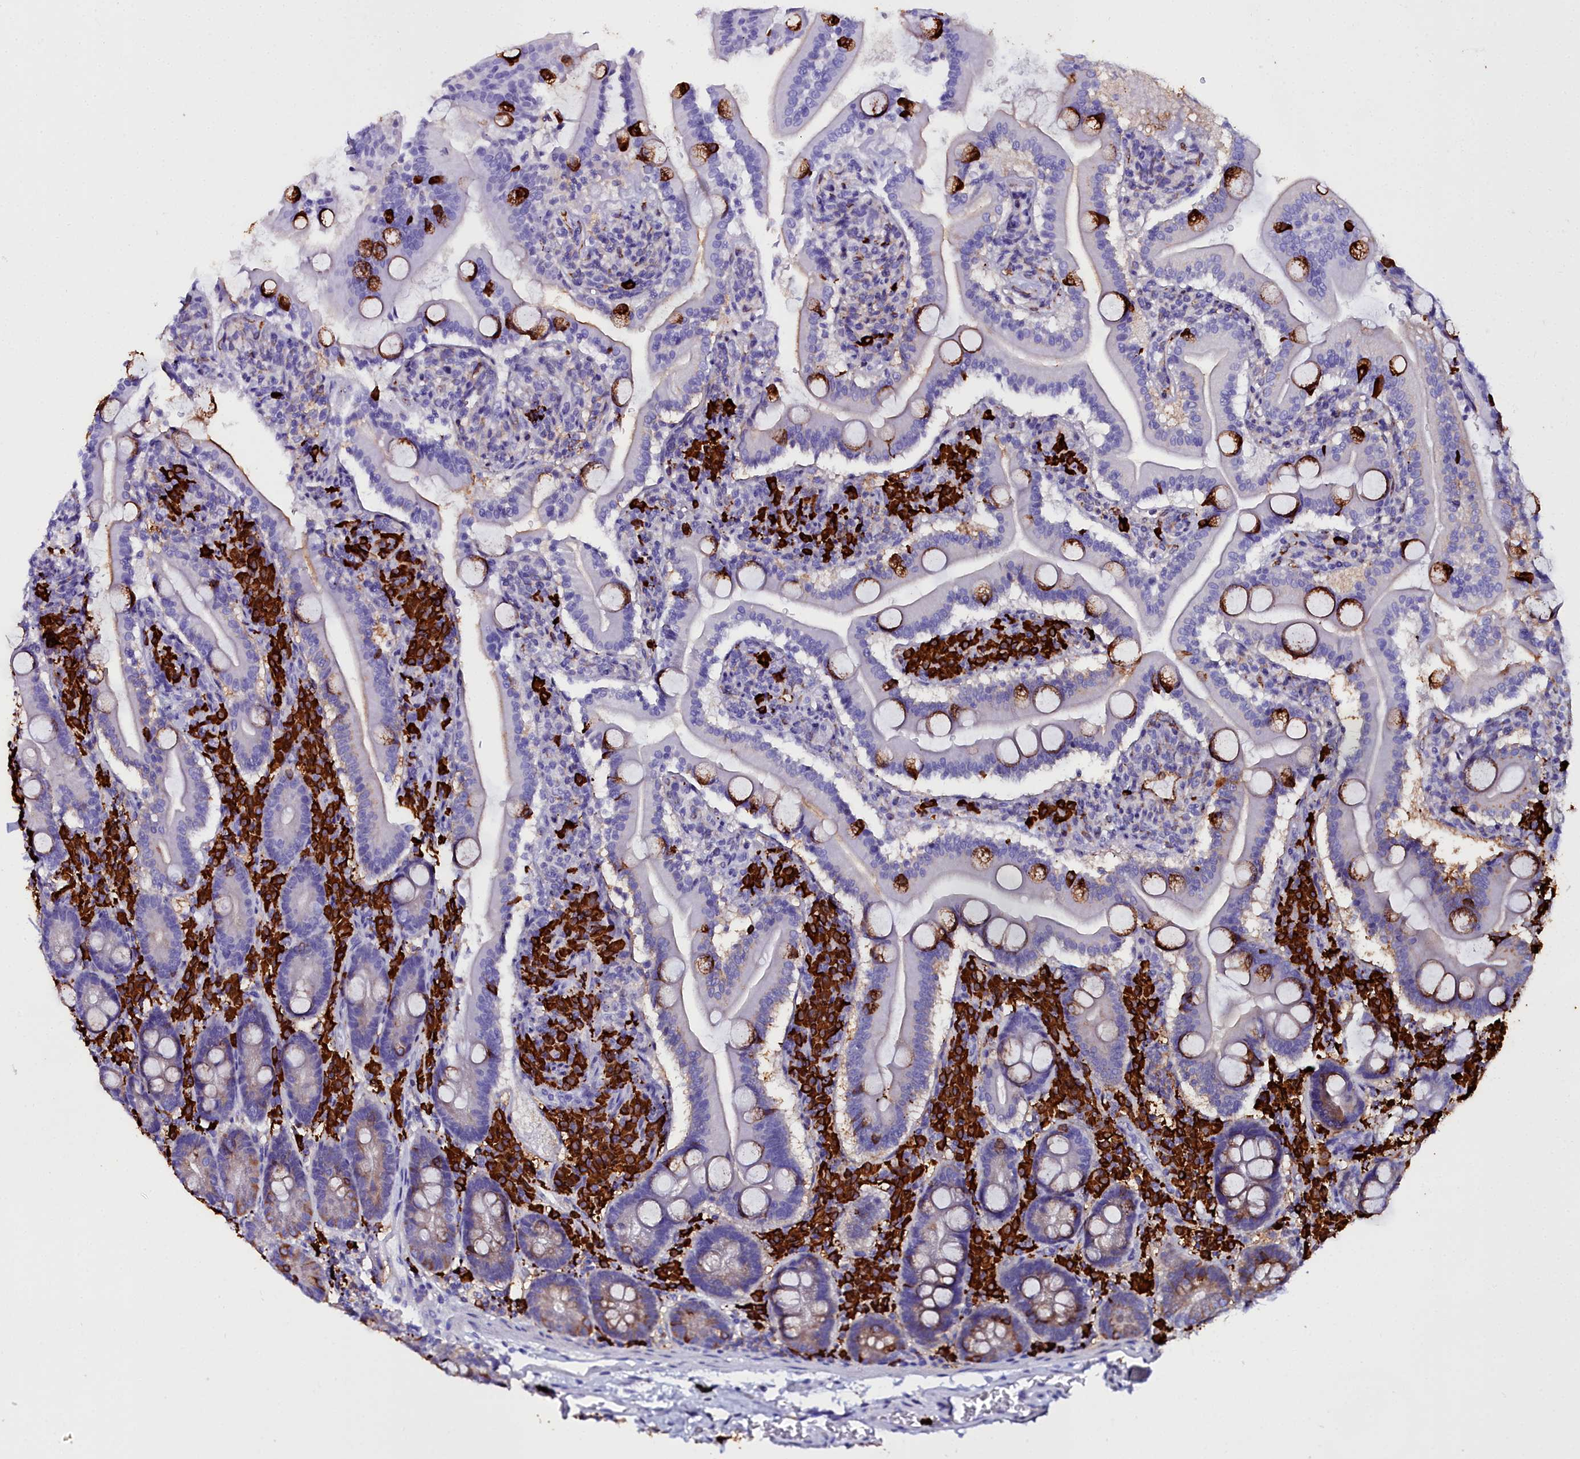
{"staining": {"intensity": "strong", "quantity": "<25%", "location": "cytoplasmic/membranous"}, "tissue": "duodenum", "cell_type": "Glandular cells", "image_type": "normal", "snomed": [{"axis": "morphology", "description": "Normal tissue, NOS"}, {"axis": "topography", "description": "Duodenum"}], "caption": "Immunohistochemistry (IHC) of benign duodenum displays medium levels of strong cytoplasmic/membranous staining in approximately <25% of glandular cells. The staining was performed using DAB to visualize the protein expression in brown, while the nuclei were stained in blue with hematoxylin (Magnification: 20x).", "gene": "TXNDC5", "patient": {"sex": "male", "age": 35}}